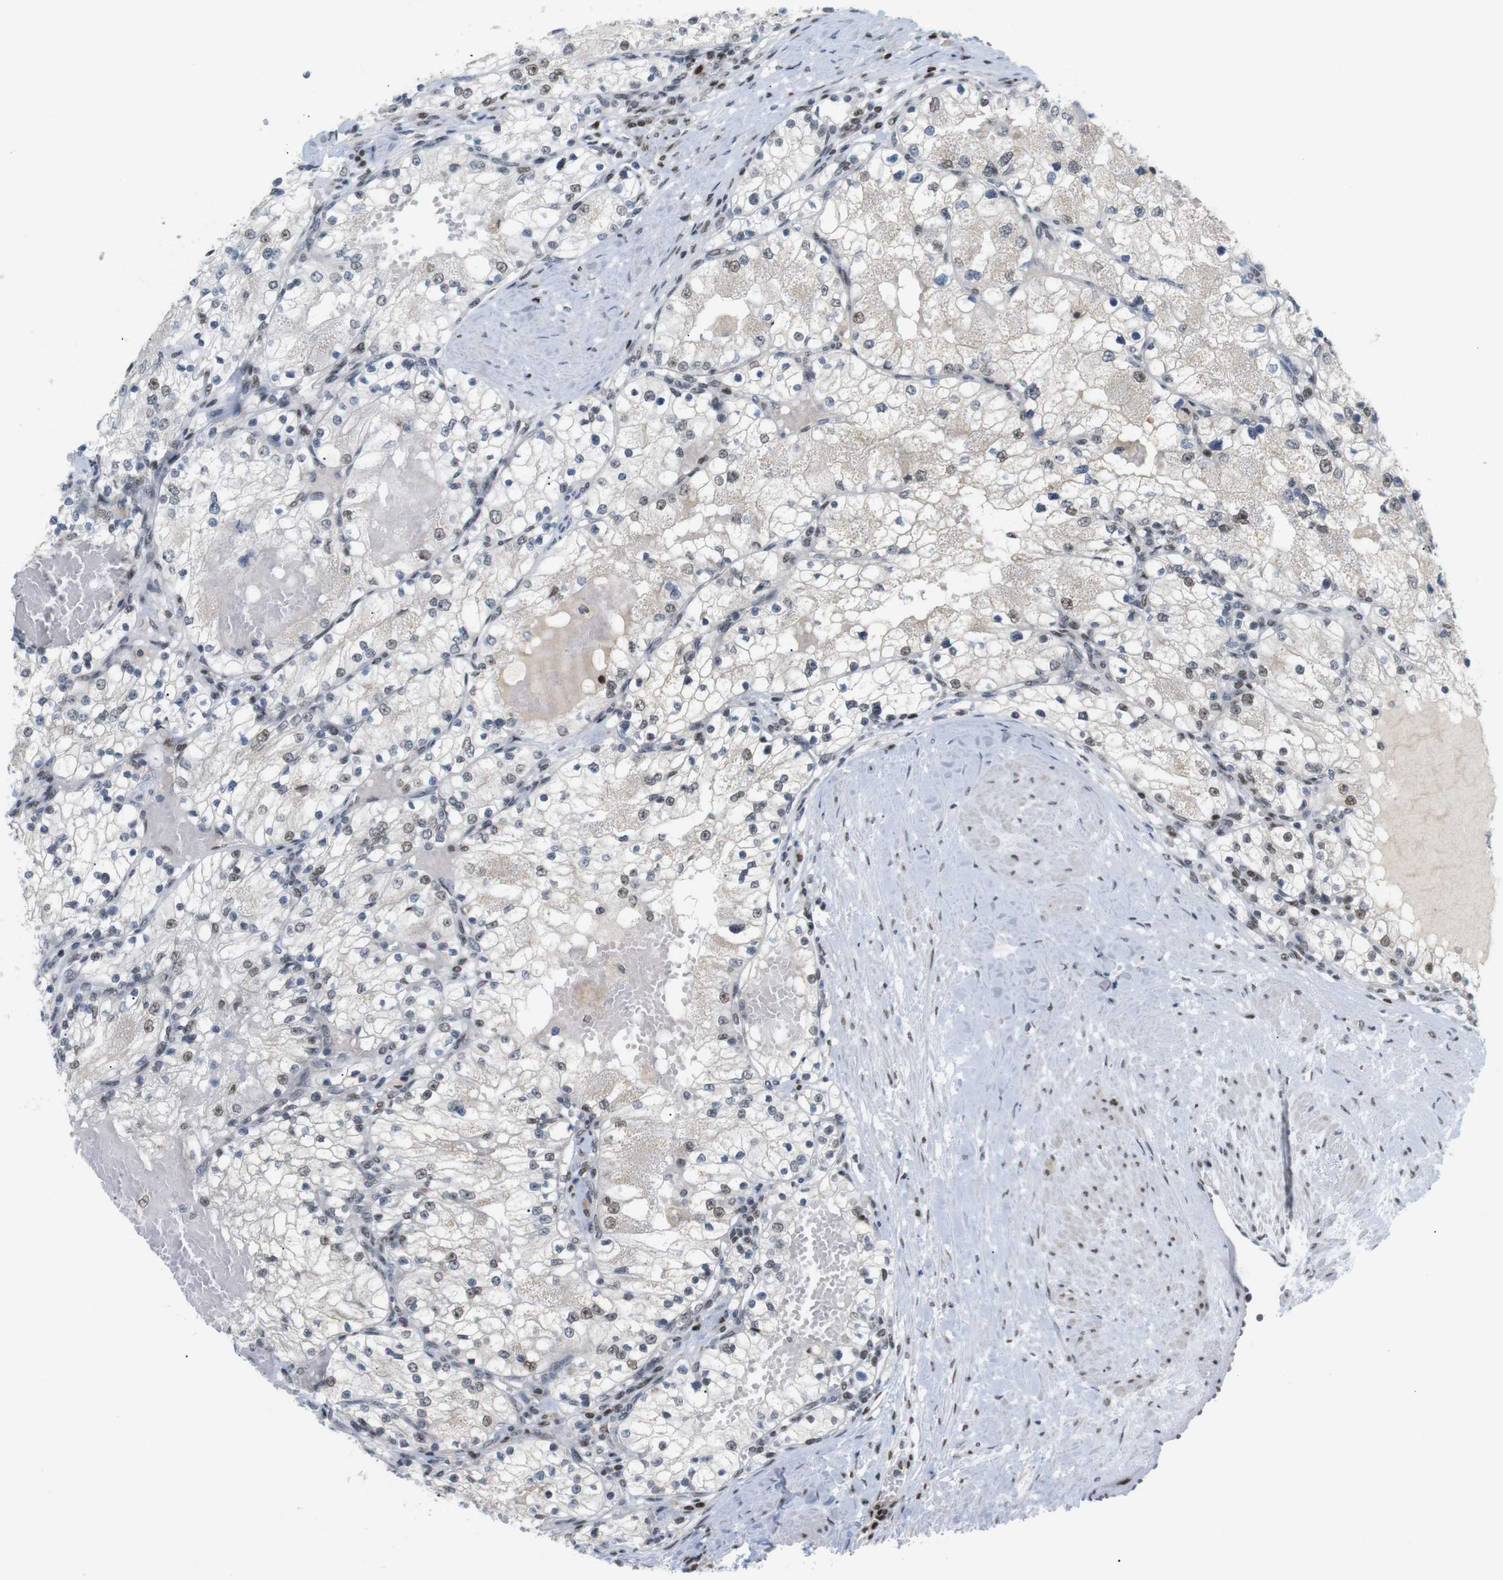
{"staining": {"intensity": "weak", "quantity": "25%-75%", "location": "nuclear"}, "tissue": "renal cancer", "cell_type": "Tumor cells", "image_type": "cancer", "snomed": [{"axis": "morphology", "description": "Adenocarcinoma, NOS"}, {"axis": "topography", "description": "Kidney"}], "caption": "Renal adenocarcinoma was stained to show a protein in brown. There is low levels of weak nuclear positivity in approximately 25%-75% of tumor cells.", "gene": "RIOX2", "patient": {"sex": "male", "age": 68}}